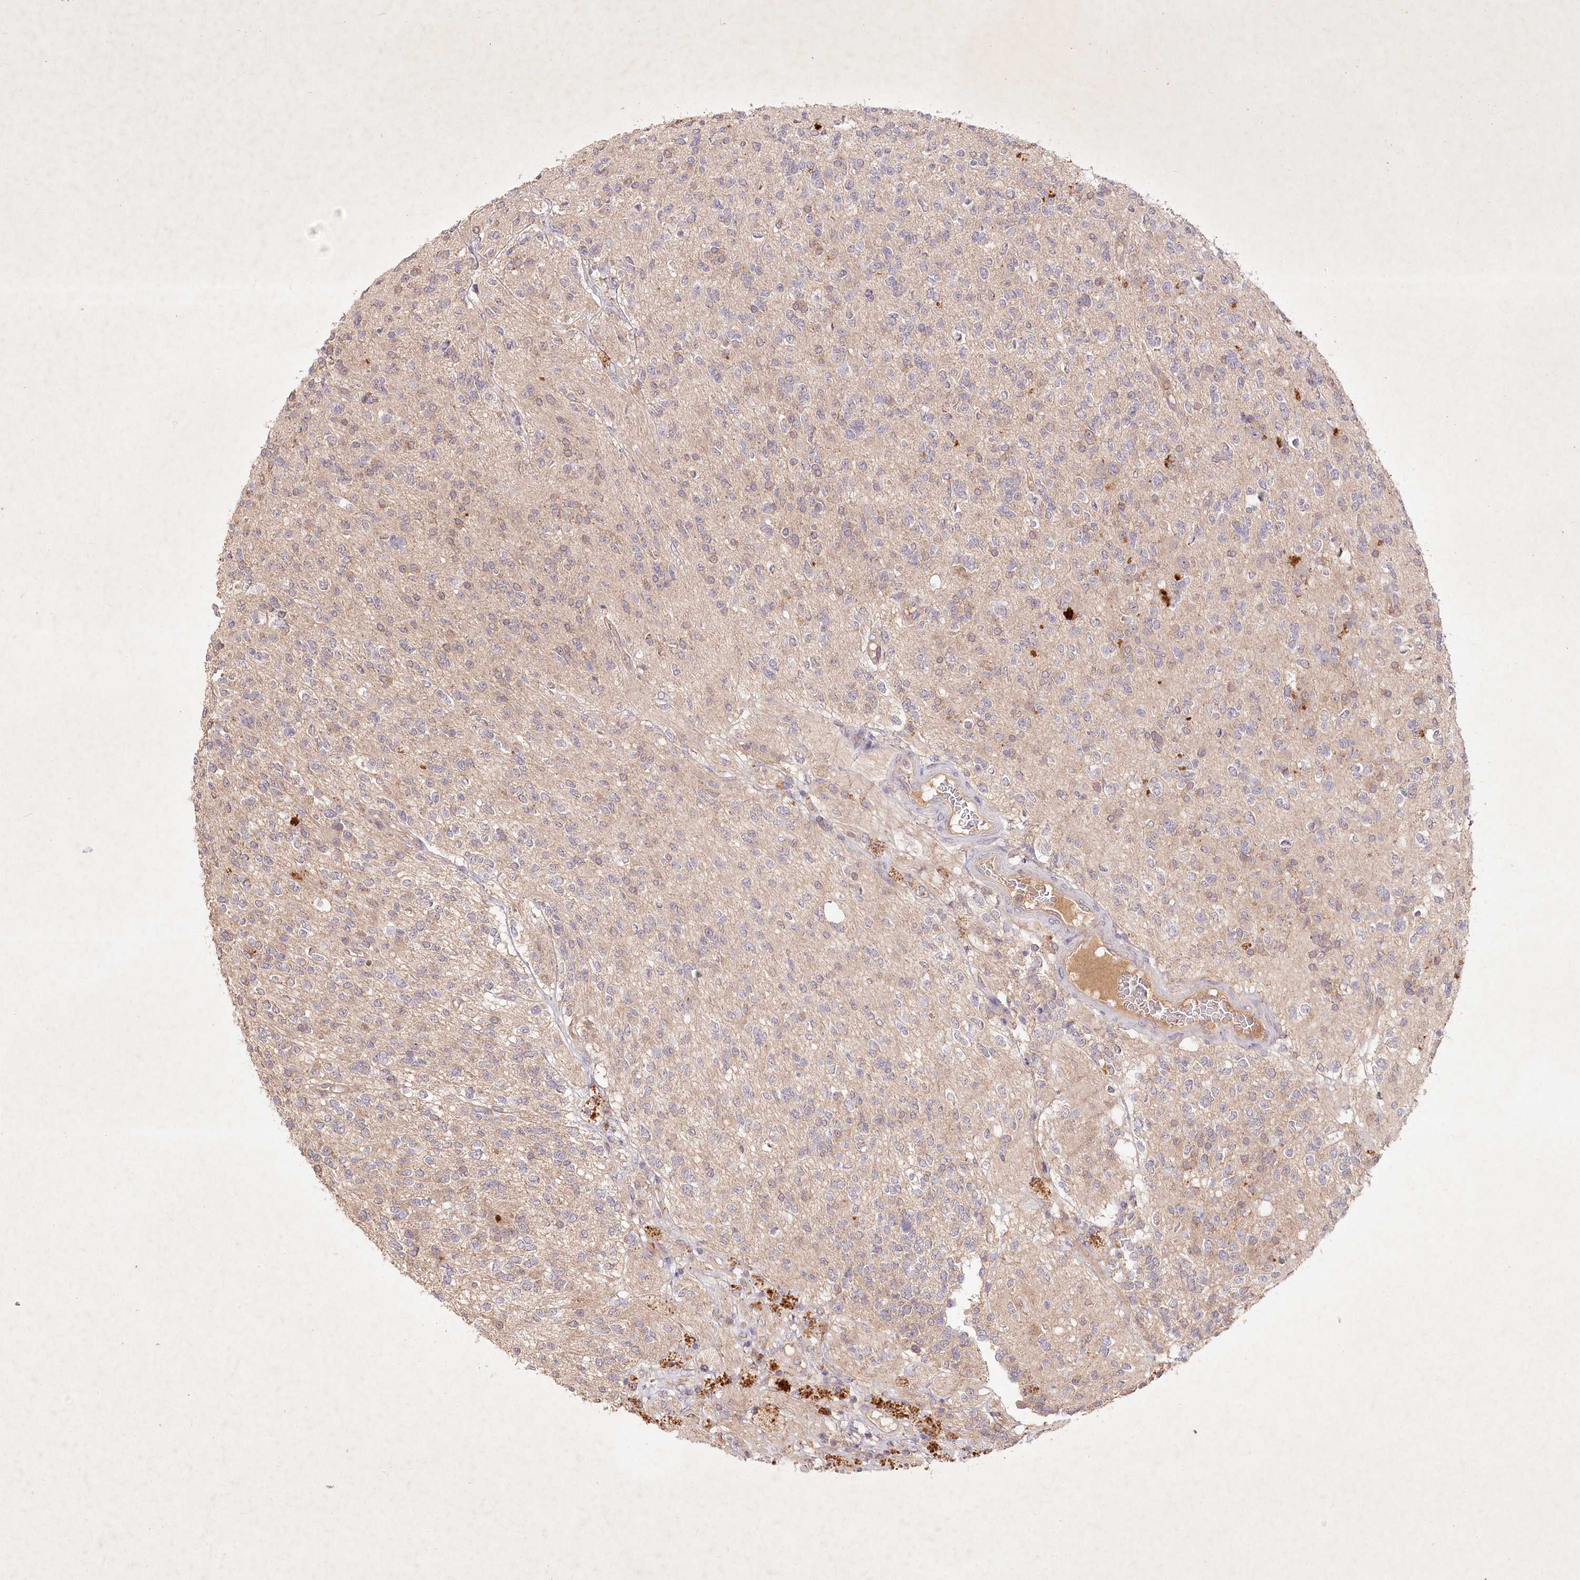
{"staining": {"intensity": "negative", "quantity": "none", "location": "none"}, "tissue": "glioma", "cell_type": "Tumor cells", "image_type": "cancer", "snomed": [{"axis": "morphology", "description": "Glioma, malignant, High grade"}, {"axis": "topography", "description": "Brain"}], "caption": "High power microscopy photomicrograph of an immunohistochemistry photomicrograph of glioma, revealing no significant positivity in tumor cells.", "gene": "IRAK1BP1", "patient": {"sex": "male", "age": 34}}